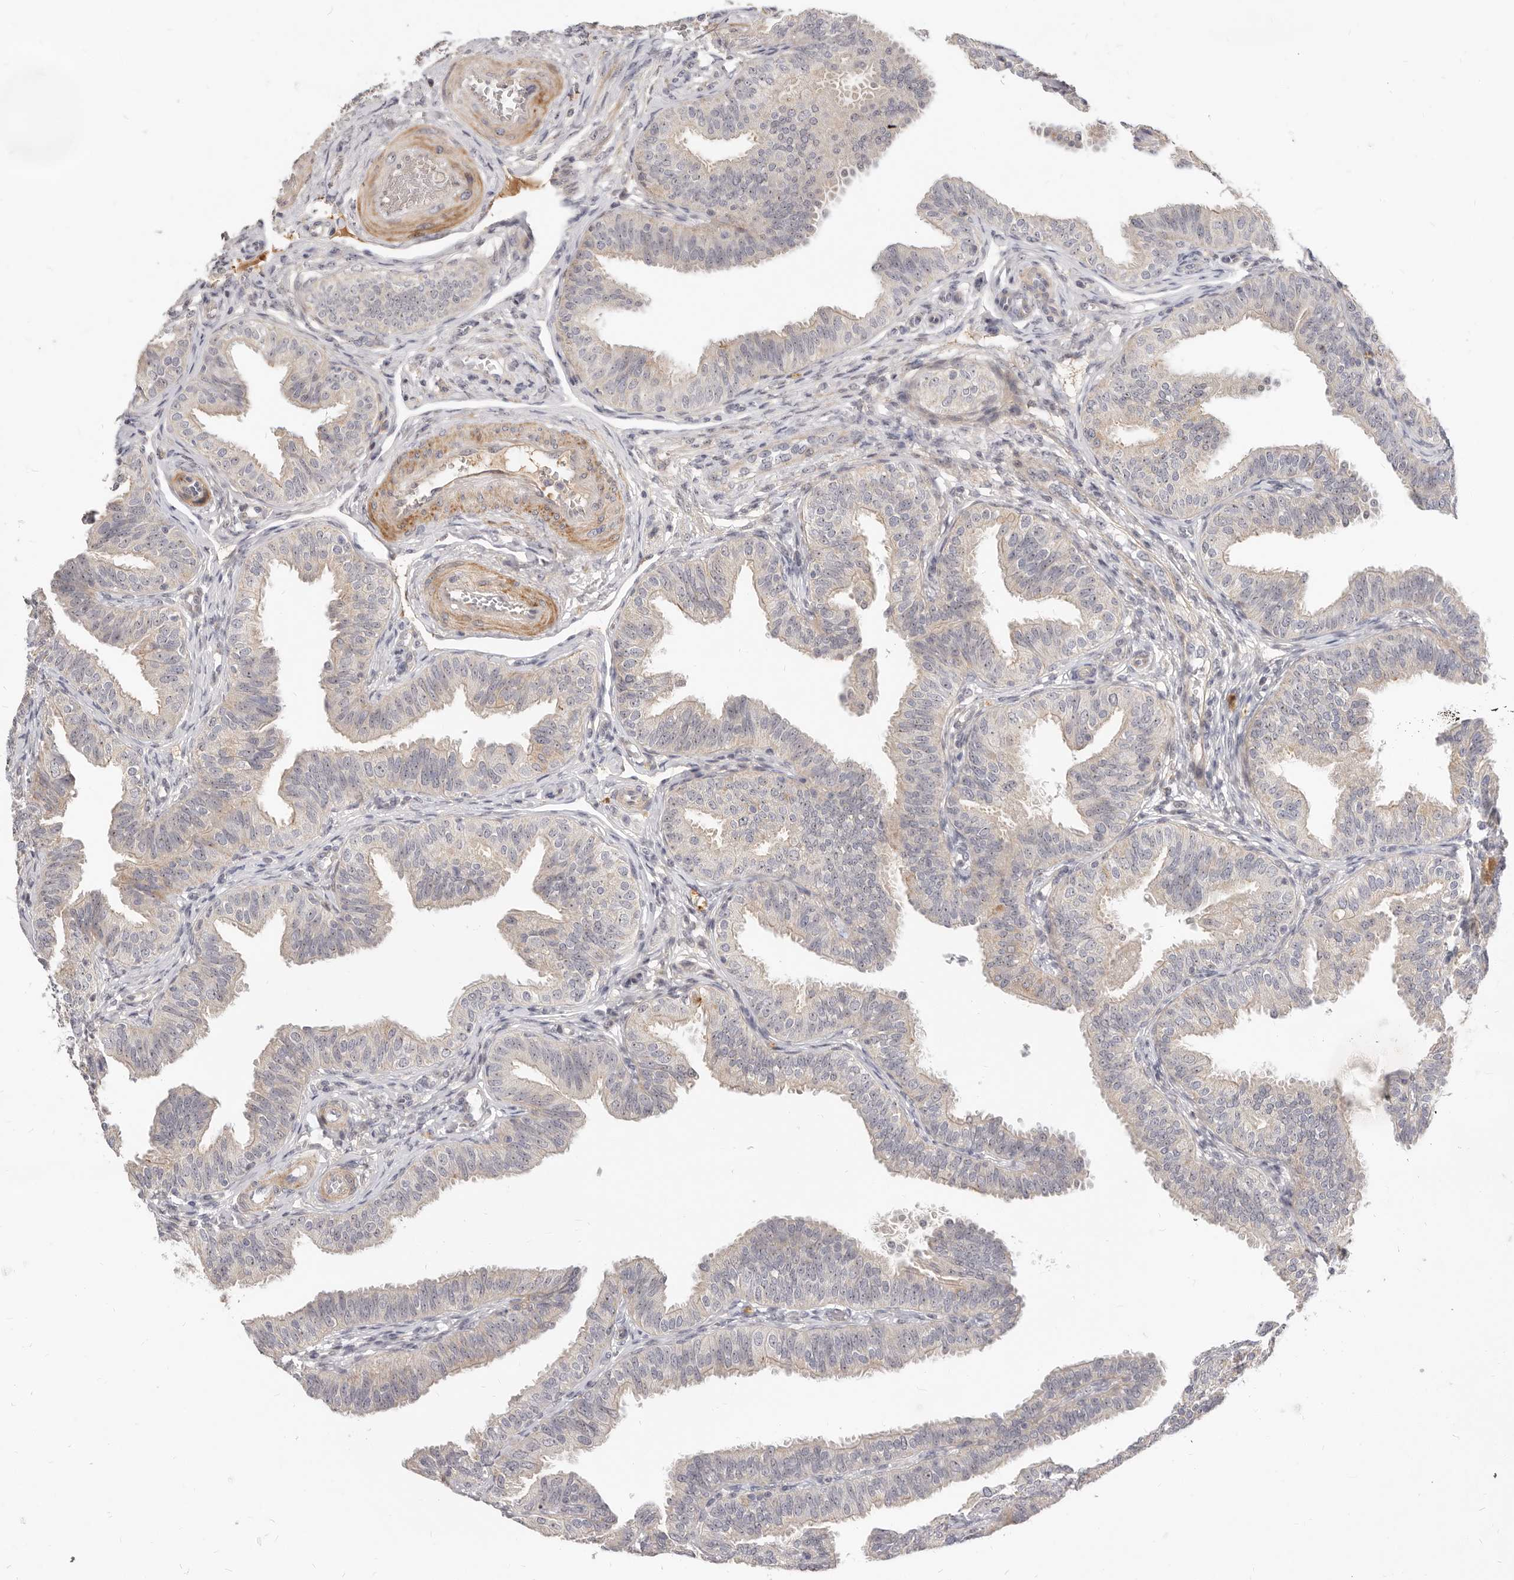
{"staining": {"intensity": "weak", "quantity": "25%-75%", "location": "cytoplasmic/membranous"}, "tissue": "fallopian tube", "cell_type": "Glandular cells", "image_type": "normal", "snomed": [{"axis": "morphology", "description": "Normal tissue, NOS"}, {"axis": "topography", "description": "Fallopian tube"}], "caption": "The micrograph displays immunohistochemical staining of unremarkable fallopian tube. There is weak cytoplasmic/membranous staining is seen in about 25%-75% of glandular cells. The protein is shown in brown color, while the nuclei are stained blue.", "gene": "MICALL2", "patient": {"sex": "female", "age": 35}}